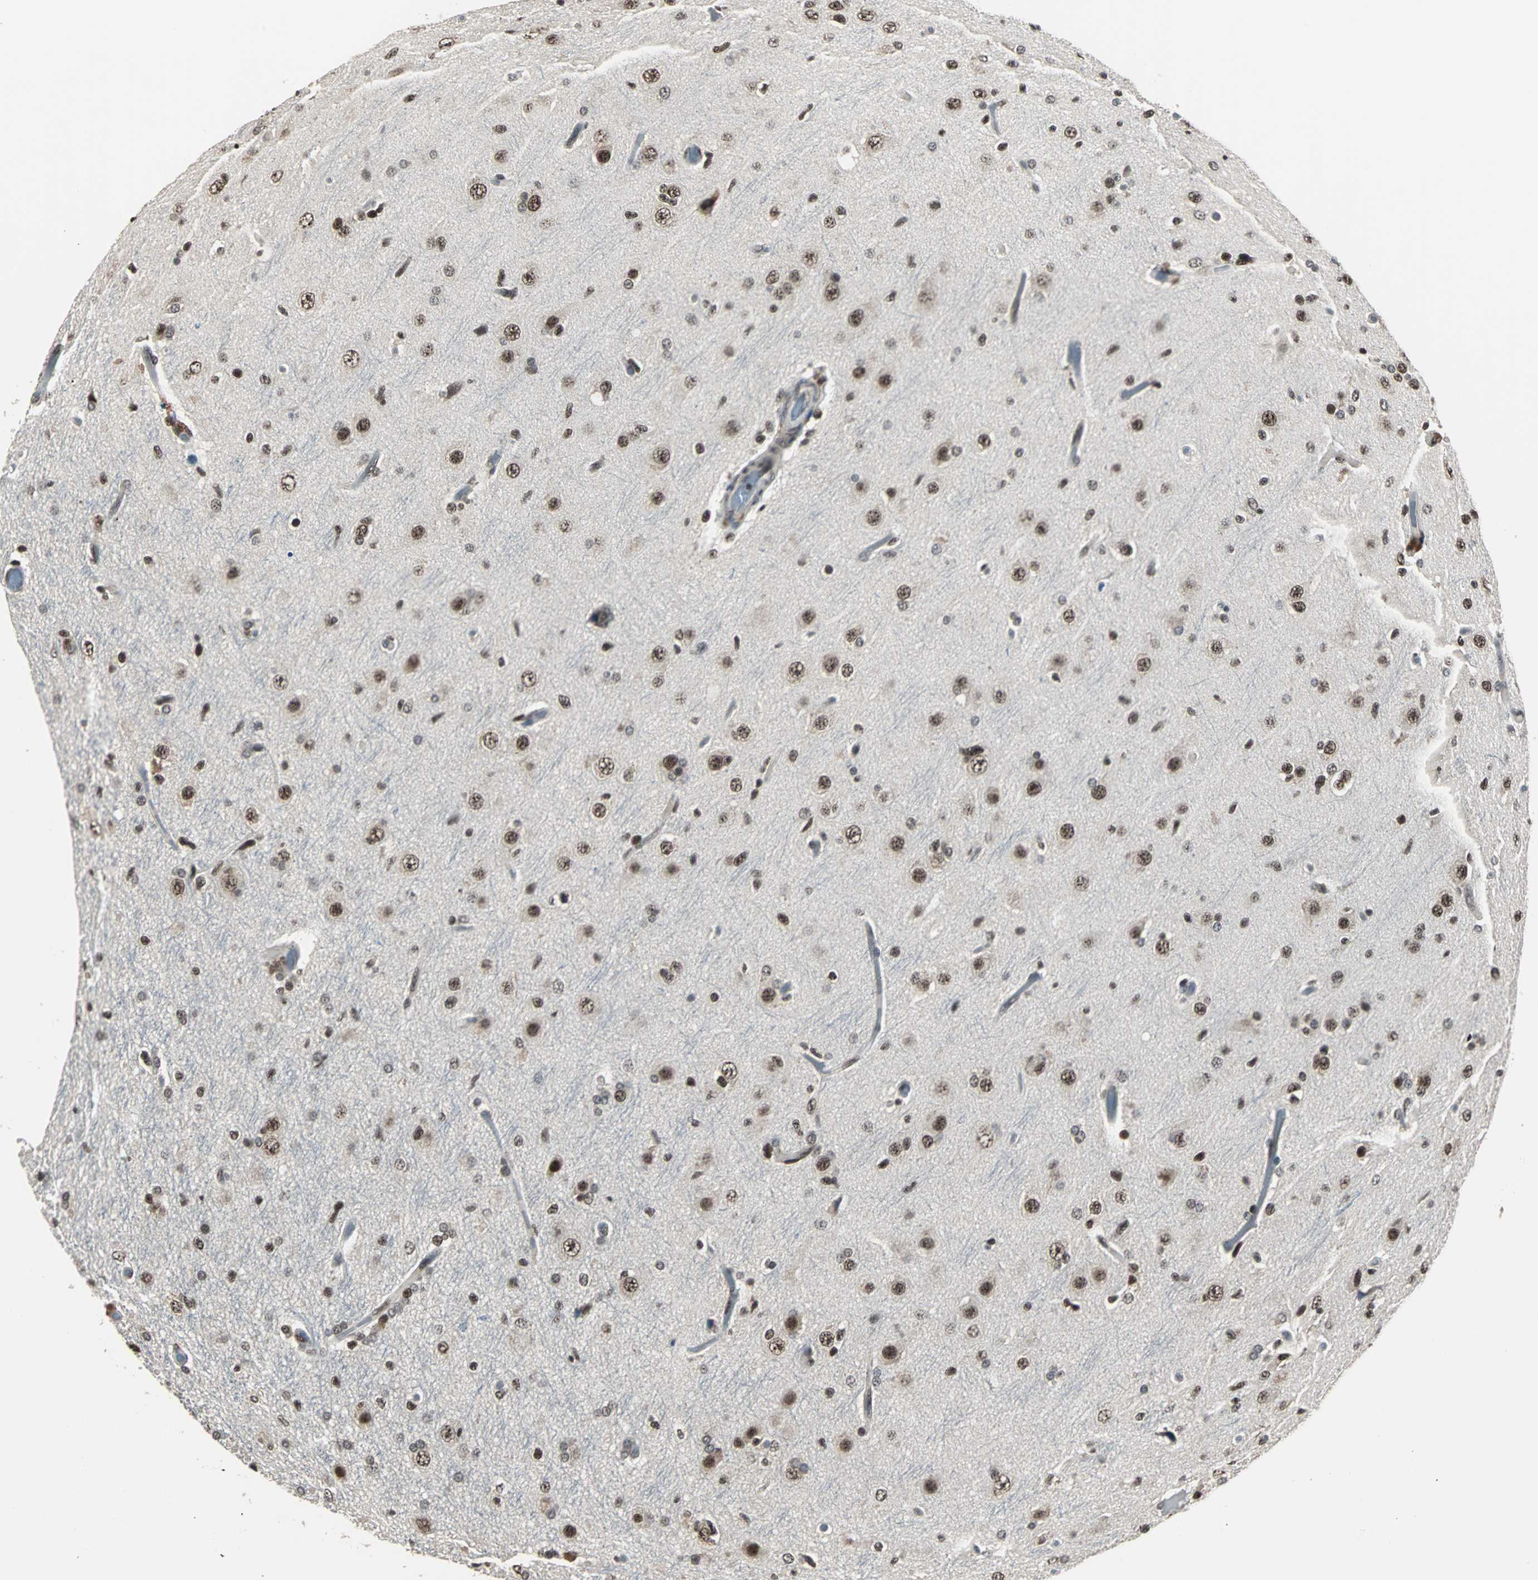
{"staining": {"intensity": "strong", "quantity": ">75%", "location": "nuclear"}, "tissue": "glioma", "cell_type": "Tumor cells", "image_type": "cancer", "snomed": [{"axis": "morphology", "description": "Glioma, malignant, High grade"}, {"axis": "topography", "description": "Brain"}], "caption": "Protein expression analysis of malignant glioma (high-grade) exhibits strong nuclear positivity in about >75% of tumor cells. (DAB (3,3'-diaminobenzidine) = brown stain, brightfield microscopy at high magnification).", "gene": "MKX", "patient": {"sex": "male", "age": 33}}